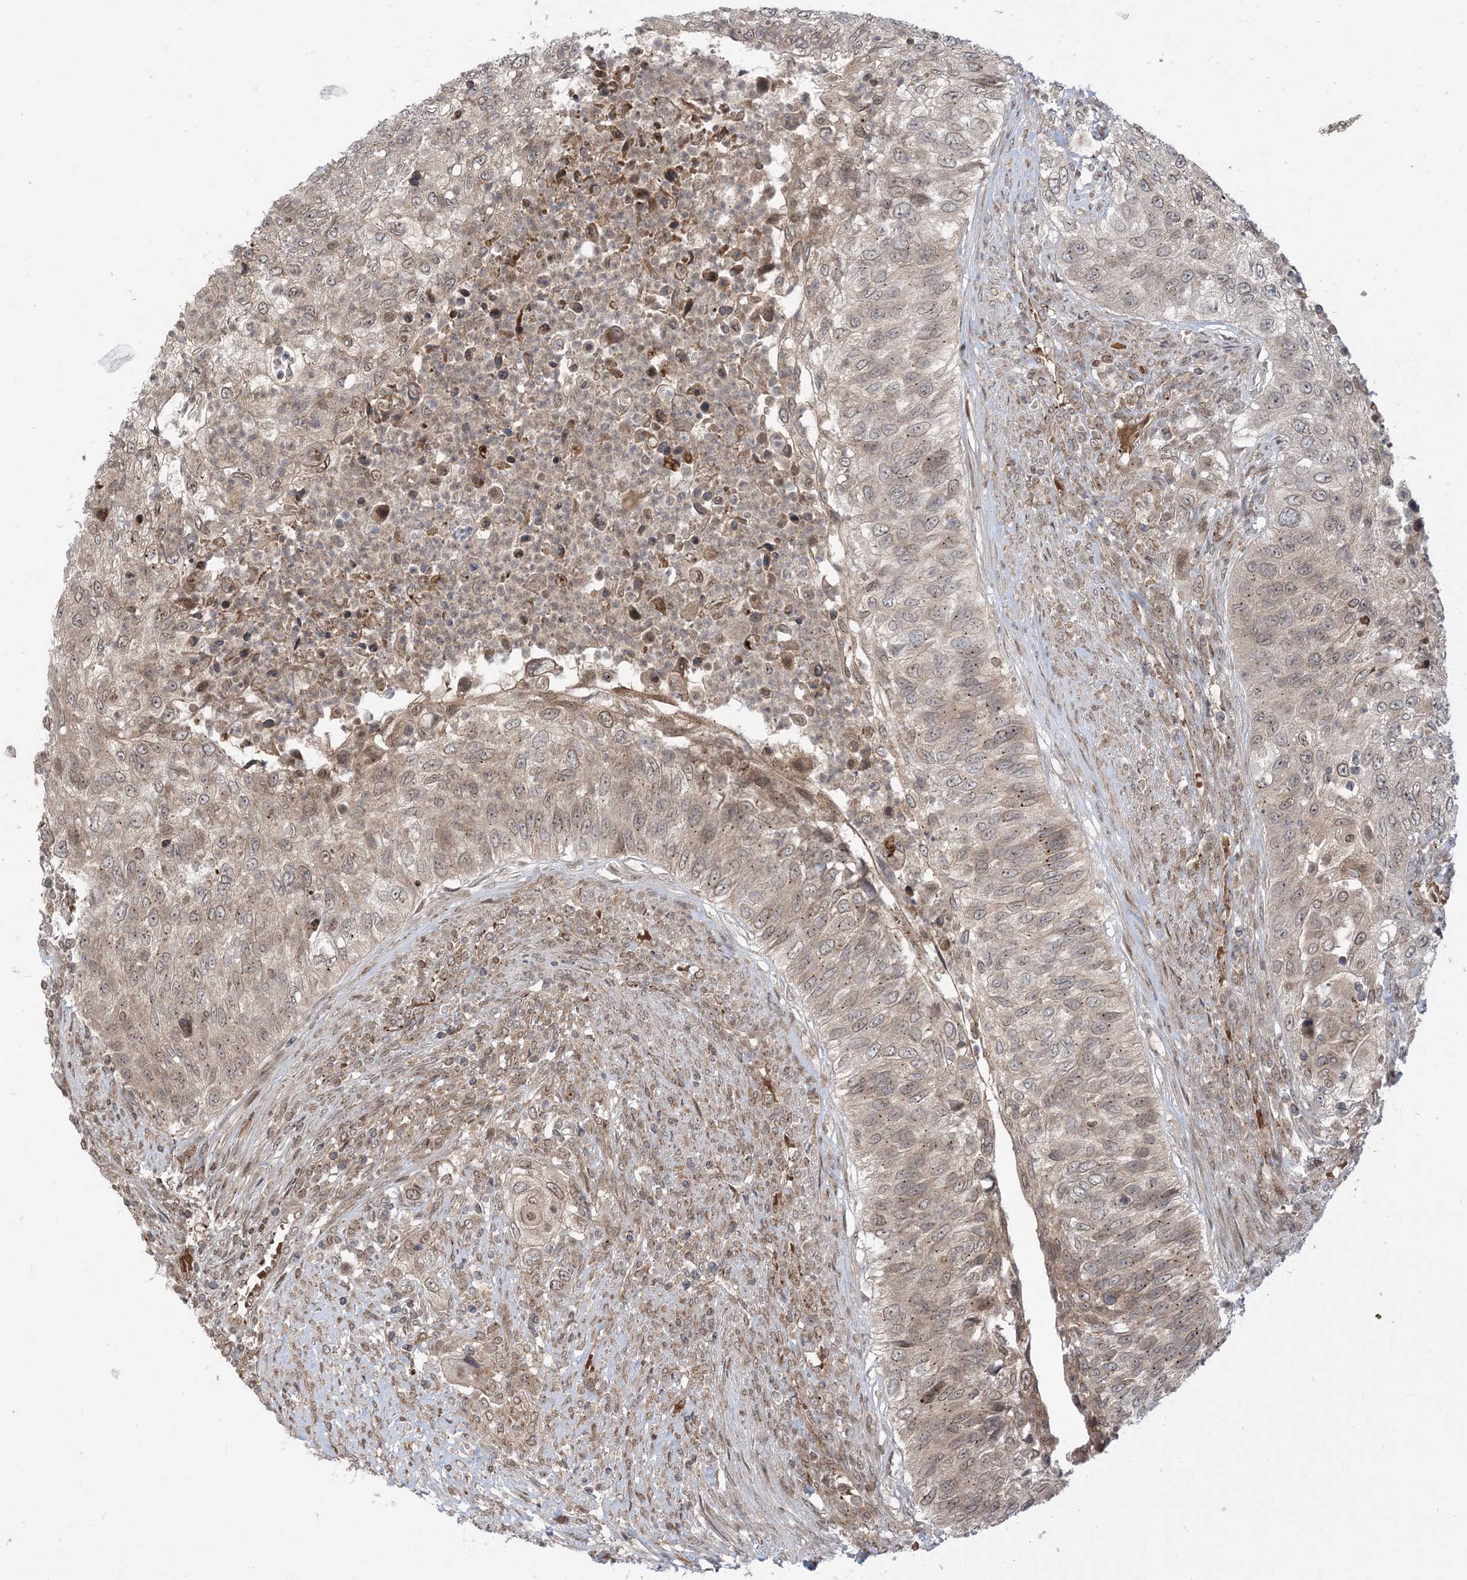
{"staining": {"intensity": "weak", "quantity": "25%-75%", "location": "cytoplasmic/membranous"}, "tissue": "urothelial cancer", "cell_type": "Tumor cells", "image_type": "cancer", "snomed": [{"axis": "morphology", "description": "Urothelial carcinoma, High grade"}, {"axis": "topography", "description": "Urinary bladder"}], "caption": "Urothelial carcinoma (high-grade) stained with DAB IHC shows low levels of weak cytoplasmic/membranous staining in approximately 25%-75% of tumor cells. Using DAB (3,3'-diaminobenzidine) (brown) and hematoxylin (blue) stains, captured at high magnification using brightfield microscopy.", "gene": "CASP4", "patient": {"sex": "female", "age": 60}}